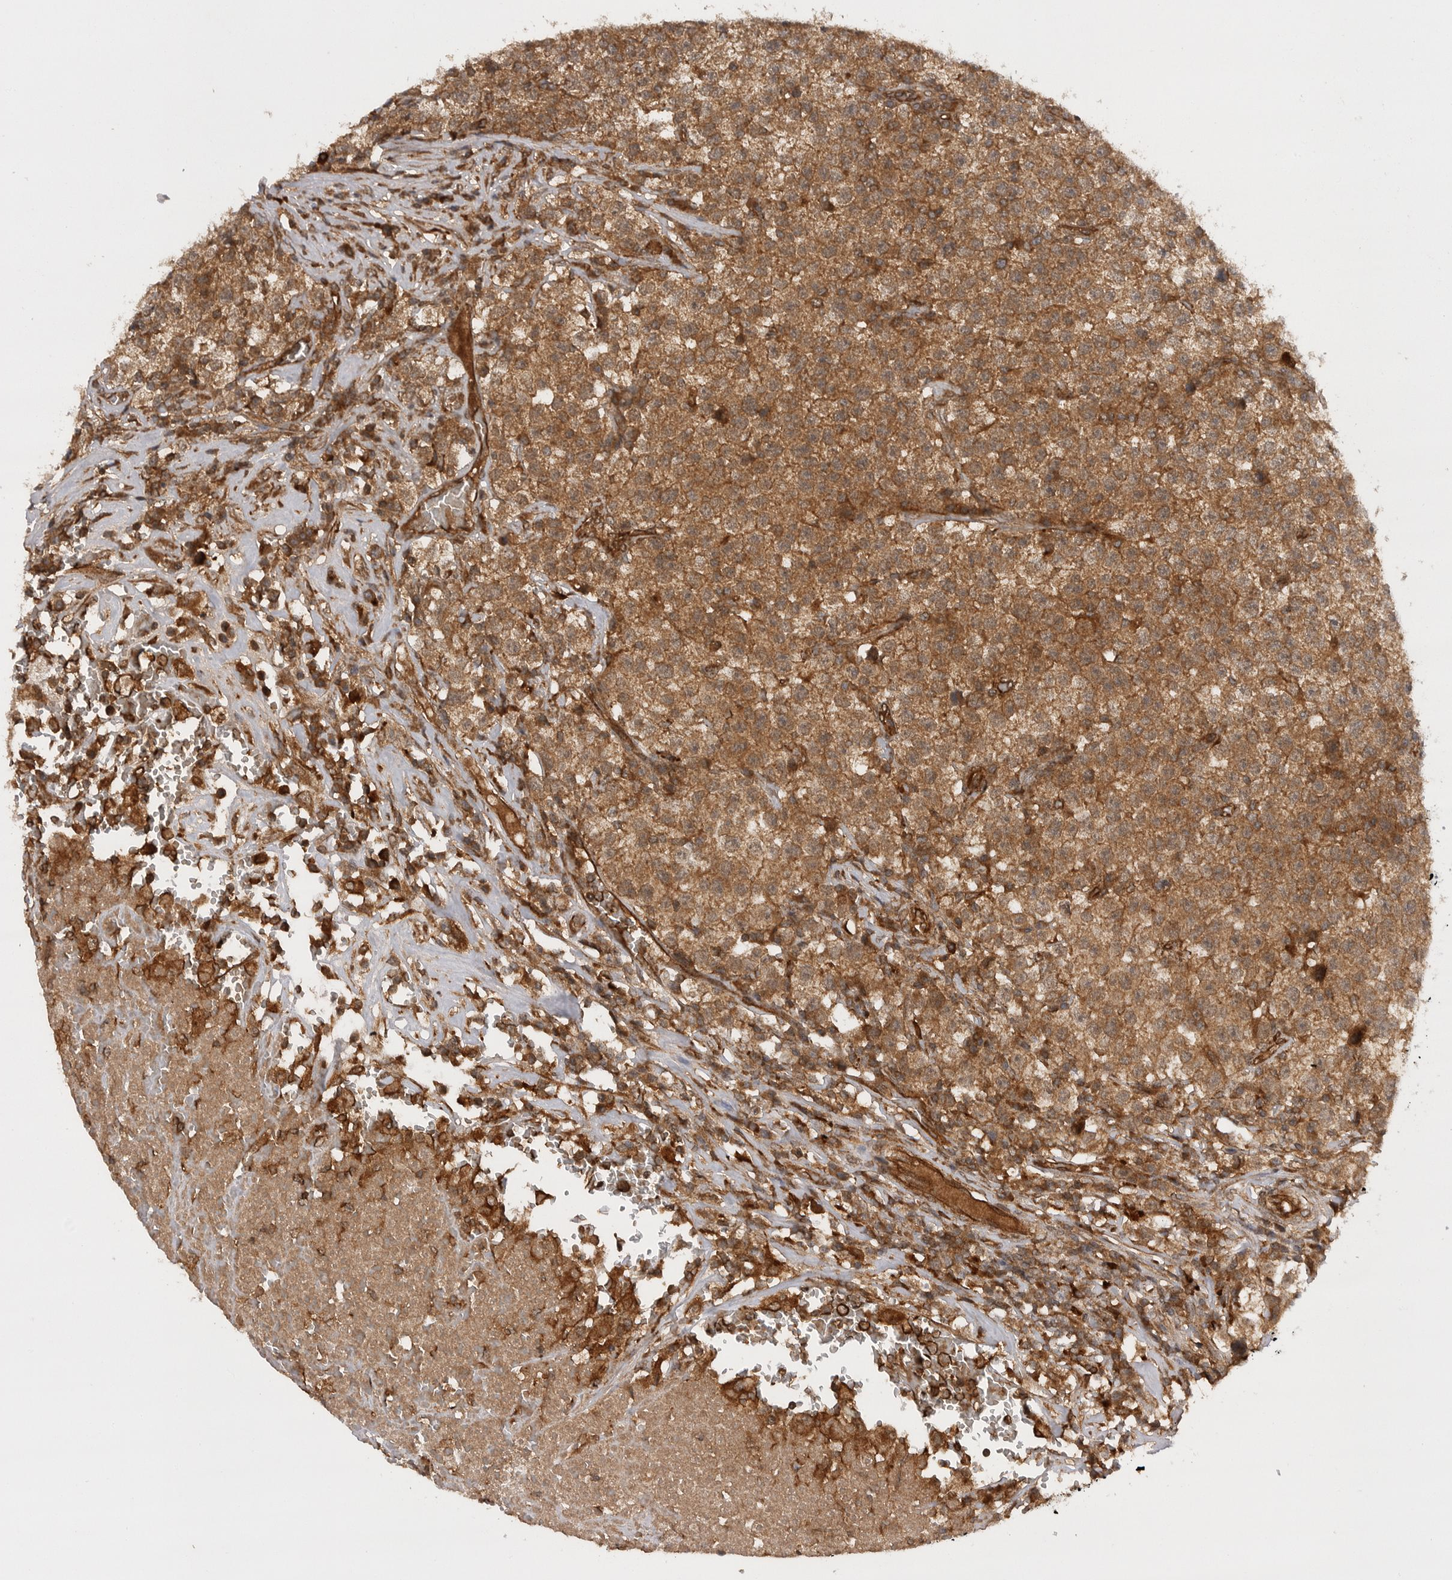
{"staining": {"intensity": "moderate", "quantity": ">75%", "location": "cytoplasmic/membranous"}, "tissue": "testis cancer", "cell_type": "Tumor cells", "image_type": "cancer", "snomed": [{"axis": "morphology", "description": "Seminoma, NOS"}, {"axis": "topography", "description": "Testis"}], "caption": "Protein analysis of testis cancer (seminoma) tissue displays moderate cytoplasmic/membranous staining in about >75% of tumor cells. (DAB IHC with brightfield microscopy, high magnification).", "gene": "PRDX4", "patient": {"sex": "male", "age": 22}}